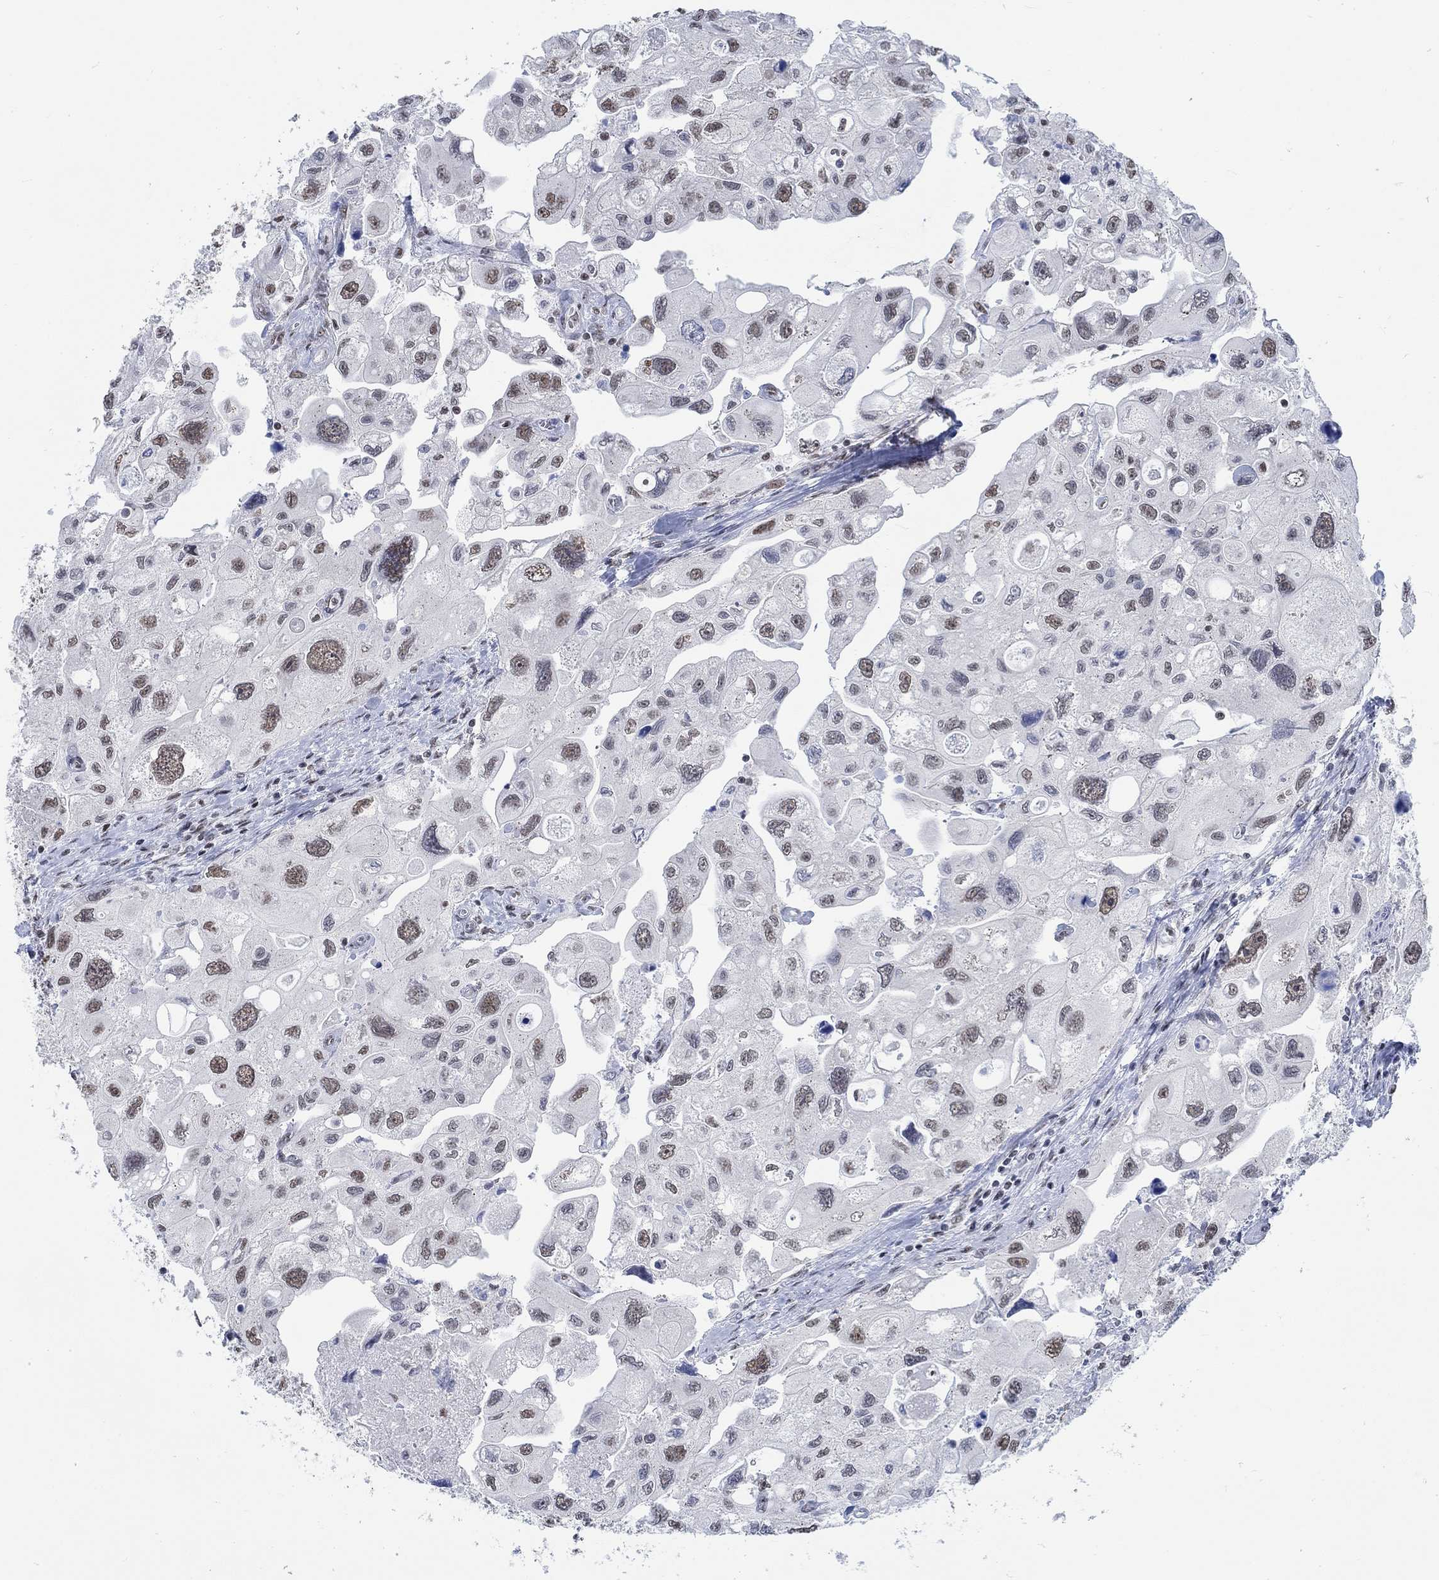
{"staining": {"intensity": "weak", "quantity": "25%-75%", "location": "nuclear"}, "tissue": "urothelial cancer", "cell_type": "Tumor cells", "image_type": "cancer", "snomed": [{"axis": "morphology", "description": "Urothelial carcinoma, High grade"}, {"axis": "topography", "description": "Urinary bladder"}], "caption": "Immunohistochemical staining of urothelial carcinoma (high-grade) demonstrates weak nuclear protein positivity in about 25%-75% of tumor cells.", "gene": "KCNH8", "patient": {"sex": "male", "age": 59}}